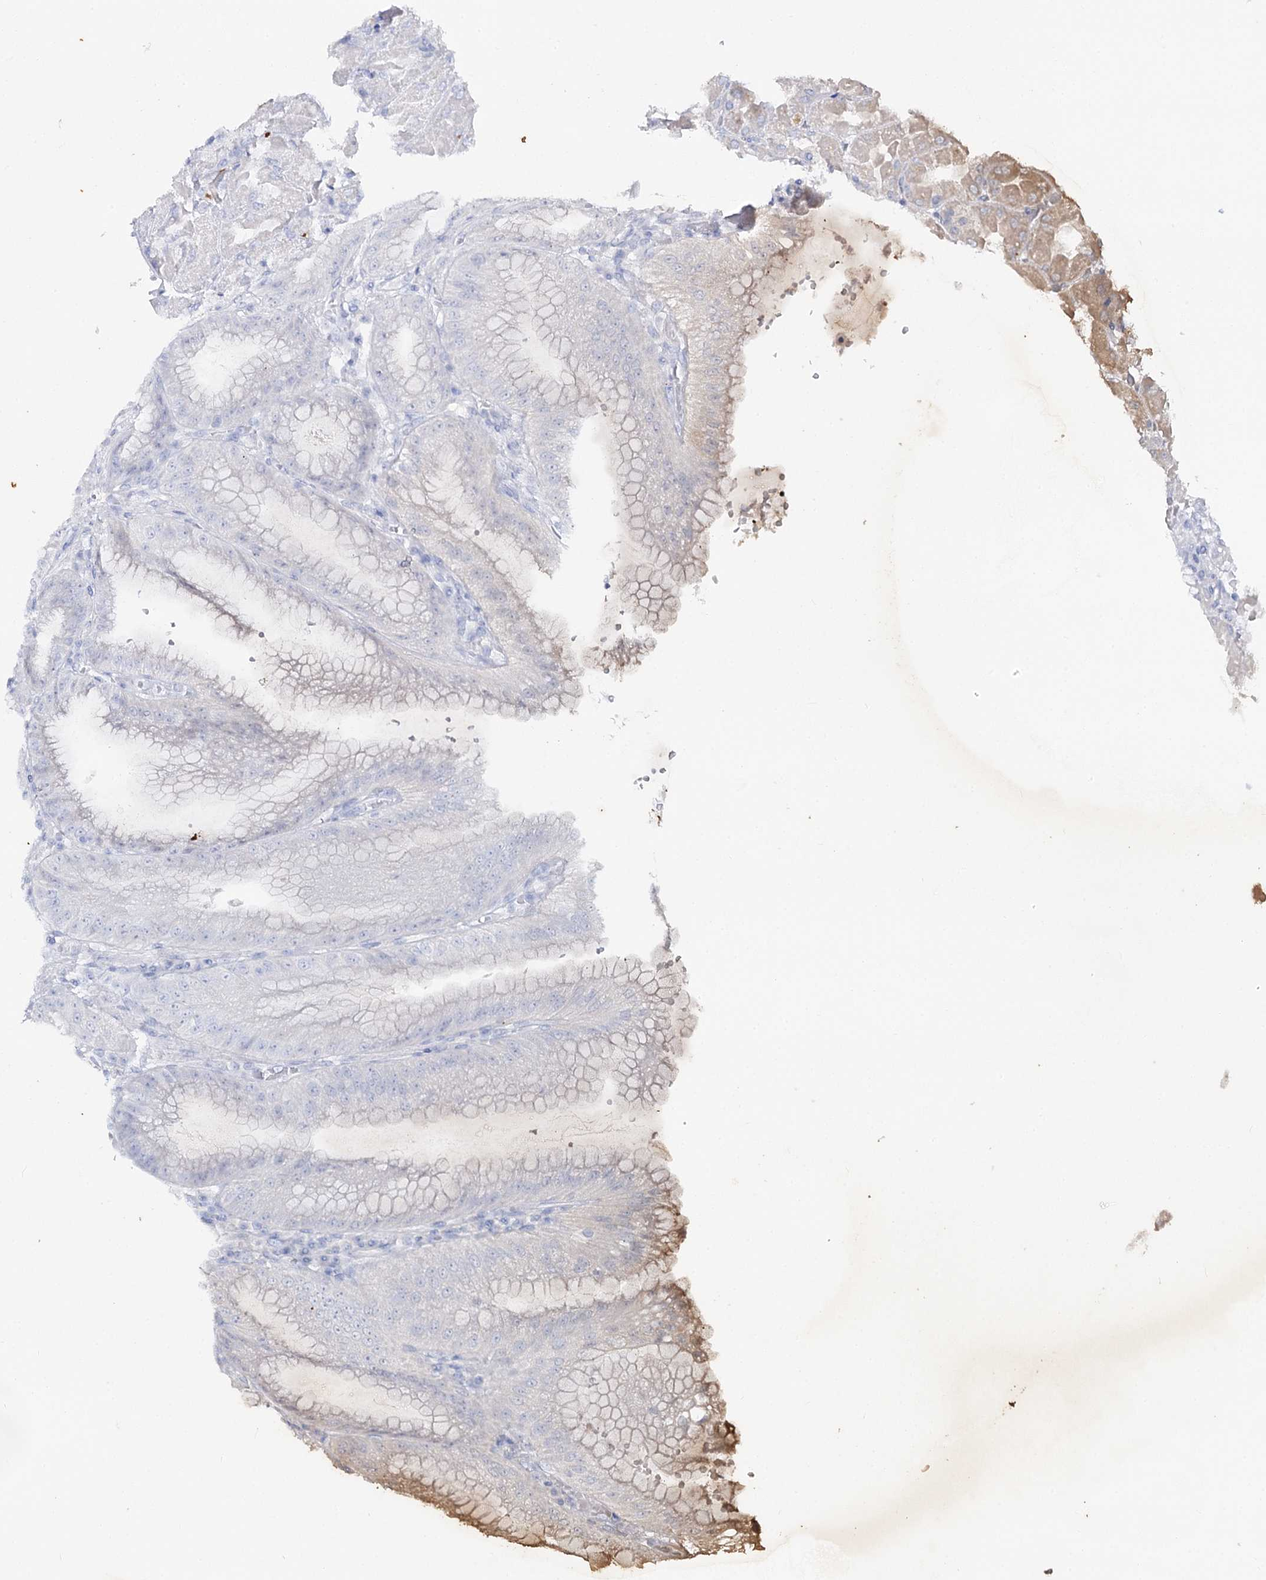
{"staining": {"intensity": "negative", "quantity": "none", "location": "none"}, "tissue": "stomach", "cell_type": "Glandular cells", "image_type": "normal", "snomed": [{"axis": "morphology", "description": "Normal tissue, NOS"}, {"axis": "topography", "description": "Stomach, upper"}, {"axis": "topography", "description": "Stomach, lower"}], "caption": "The micrograph shows no staining of glandular cells in normal stomach. Nuclei are stained in blue.", "gene": "SLC3A1", "patient": {"sex": "male", "age": 71}}